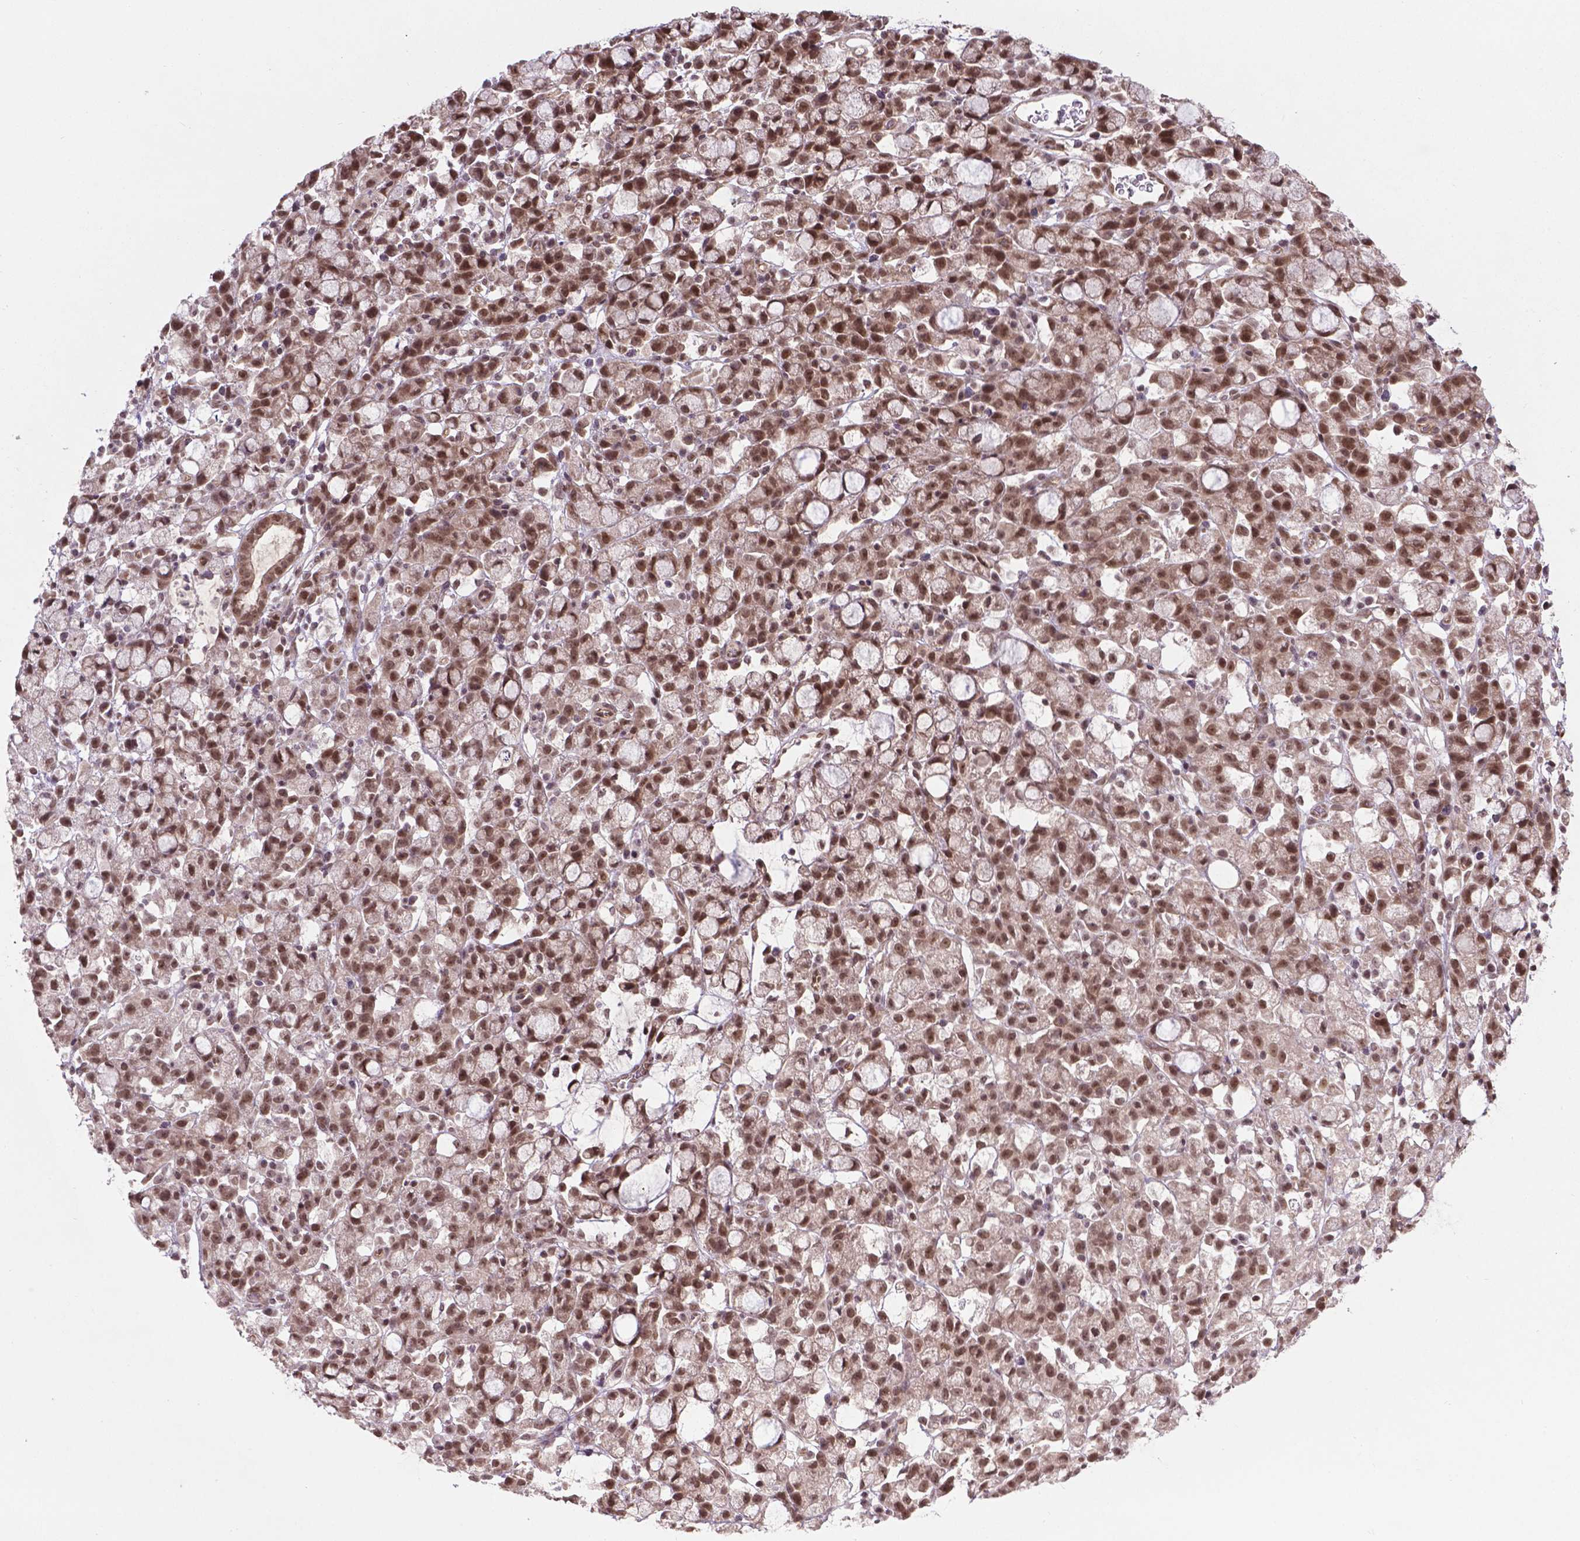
{"staining": {"intensity": "moderate", "quantity": ">75%", "location": "nuclear"}, "tissue": "stomach cancer", "cell_type": "Tumor cells", "image_type": "cancer", "snomed": [{"axis": "morphology", "description": "Adenocarcinoma, NOS"}, {"axis": "topography", "description": "Stomach"}], "caption": "Stomach cancer stained with immunohistochemistry demonstrates moderate nuclear staining in about >75% of tumor cells. (brown staining indicates protein expression, while blue staining denotes nuclei).", "gene": "ANKRD54", "patient": {"sex": "male", "age": 58}}